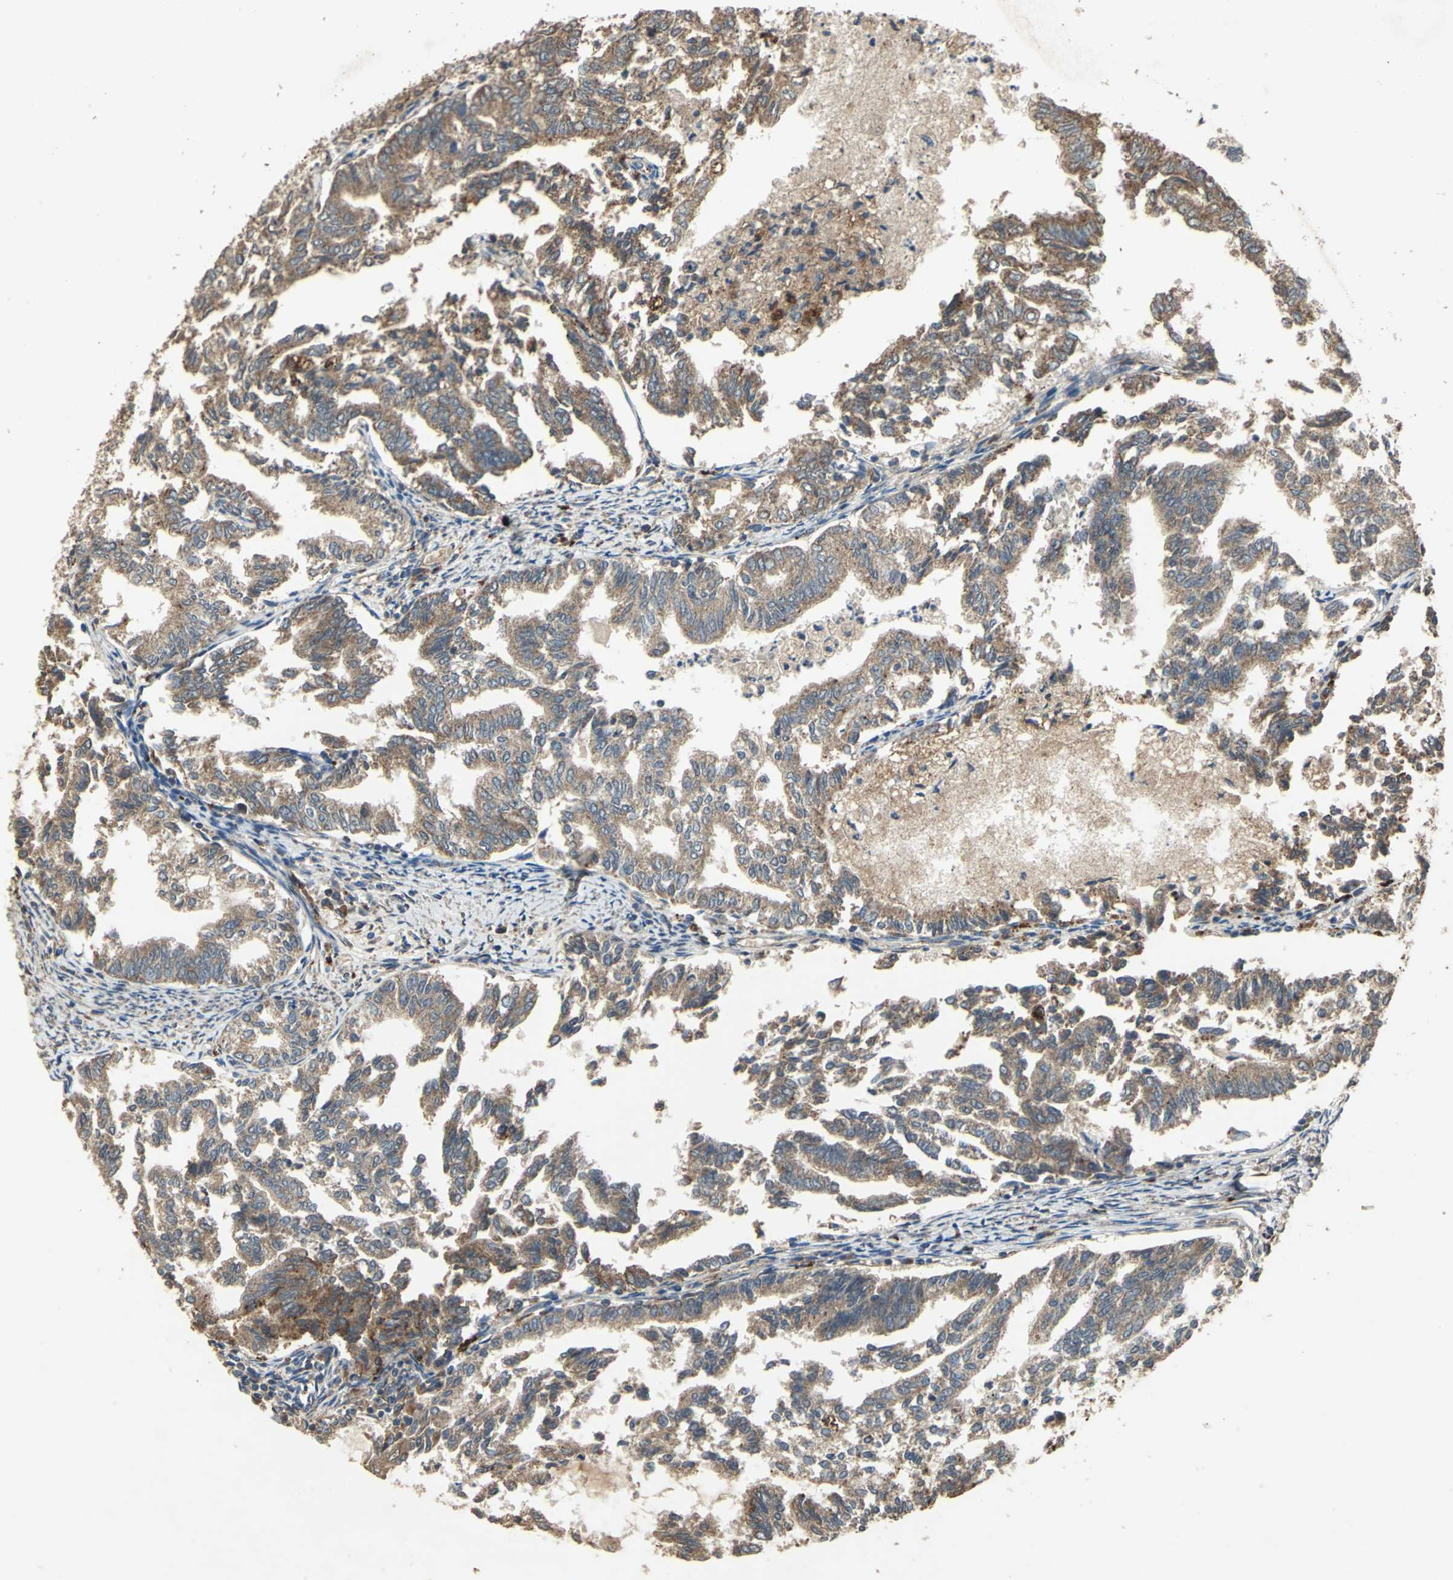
{"staining": {"intensity": "strong", "quantity": ">75%", "location": "cytoplasmic/membranous"}, "tissue": "endometrial cancer", "cell_type": "Tumor cells", "image_type": "cancer", "snomed": [{"axis": "morphology", "description": "Adenocarcinoma, NOS"}, {"axis": "topography", "description": "Endometrium"}], "caption": "A brown stain labels strong cytoplasmic/membranous positivity of a protein in human adenocarcinoma (endometrial) tumor cells.", "gene": "POLRMT", "patient": {"sex": "female", "age": 79}}